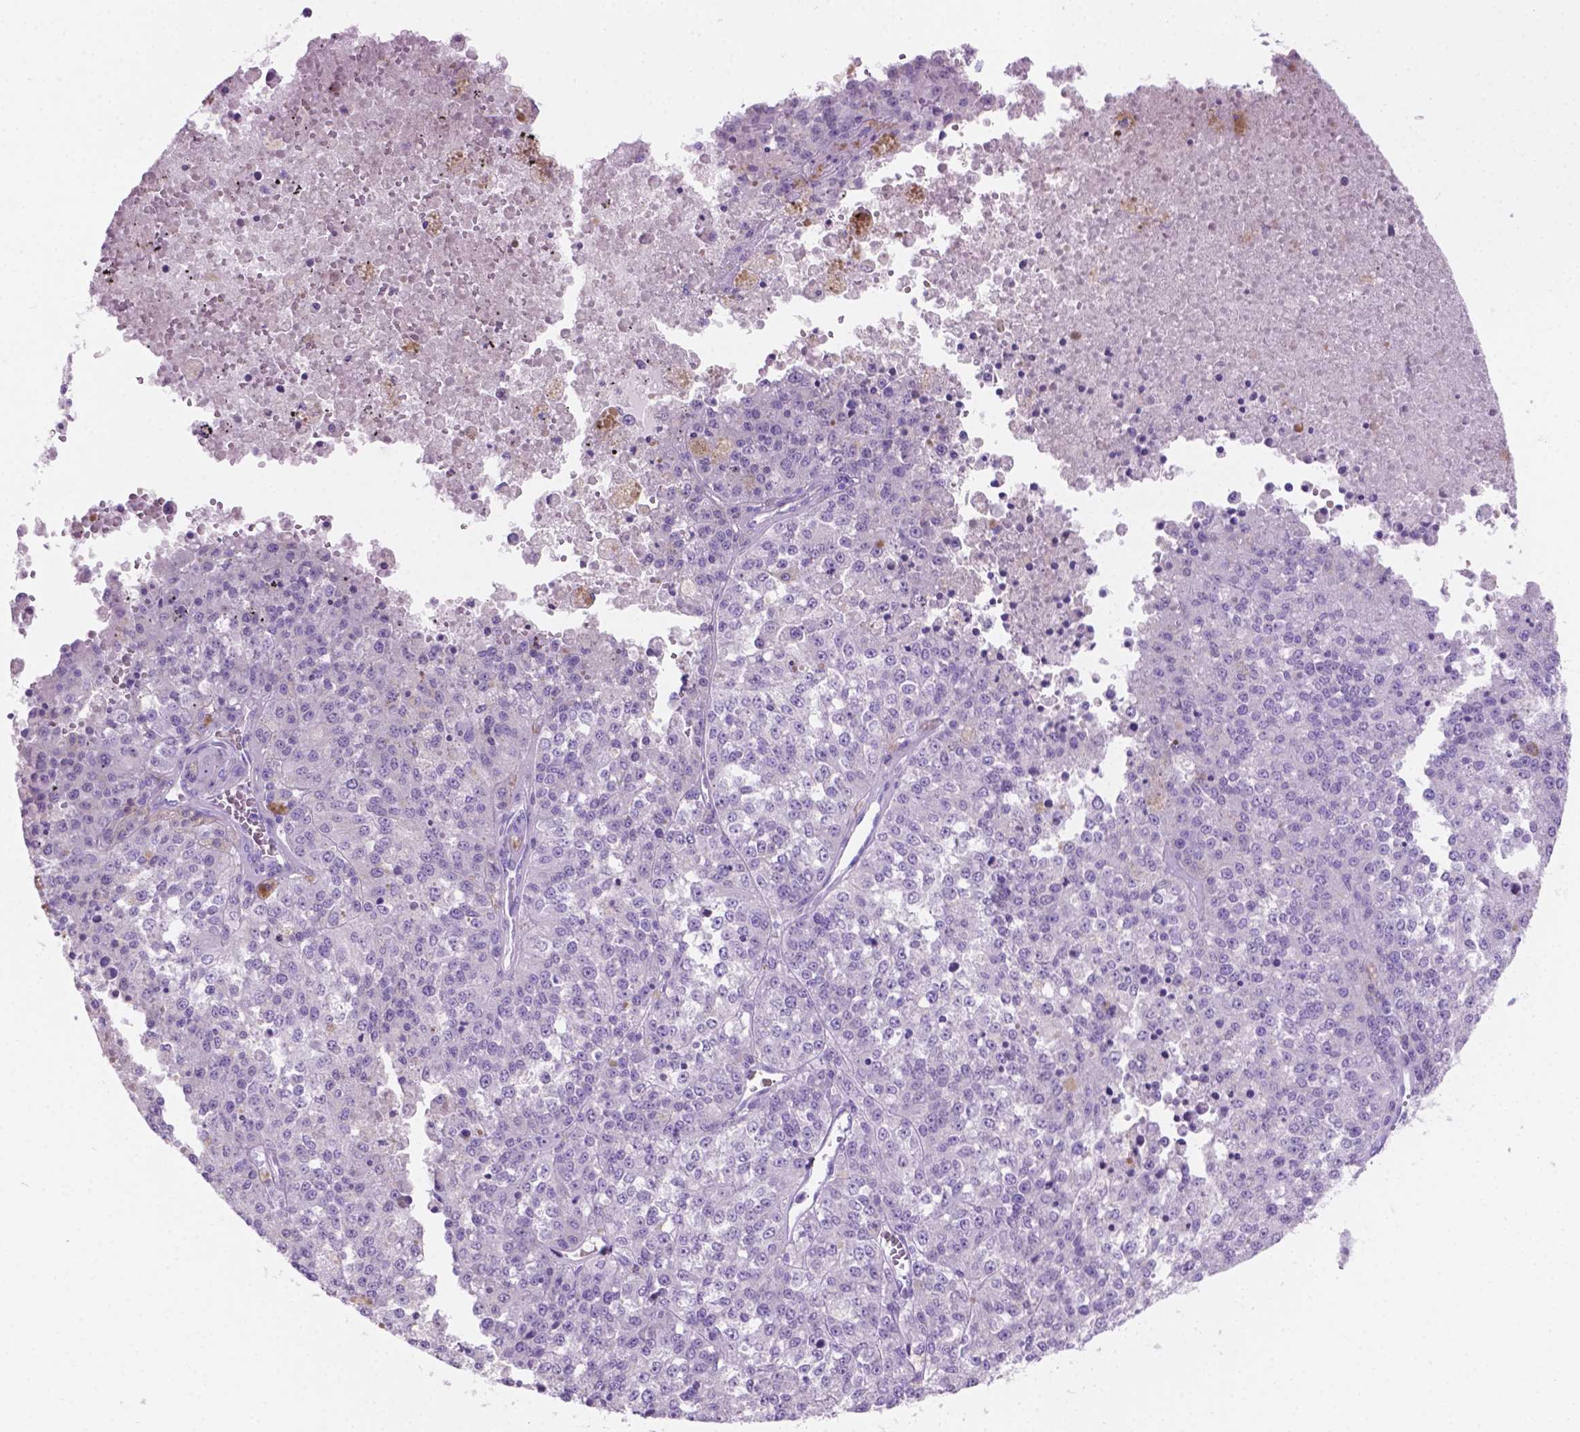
{"staining": {"intensity": "negative", "quantity": "none", "location": "none"}, "tissue": "melanoma", "cell_type": "Tumor cells", "image_type": "cancer", "snomed": [{"axis": "morphology", "description": "Malignant melanoma, Metastatic site"}, {"axis": "topography", "description": "Lymph node"}], "caption": "This is a image of immunohistochemistry (IHC) staining of malignant melanoma (metastatic site), which shows no expression in tumor cells.", "gene": "GRIN2B", "patient": {"sex": "female", "age": 64}}